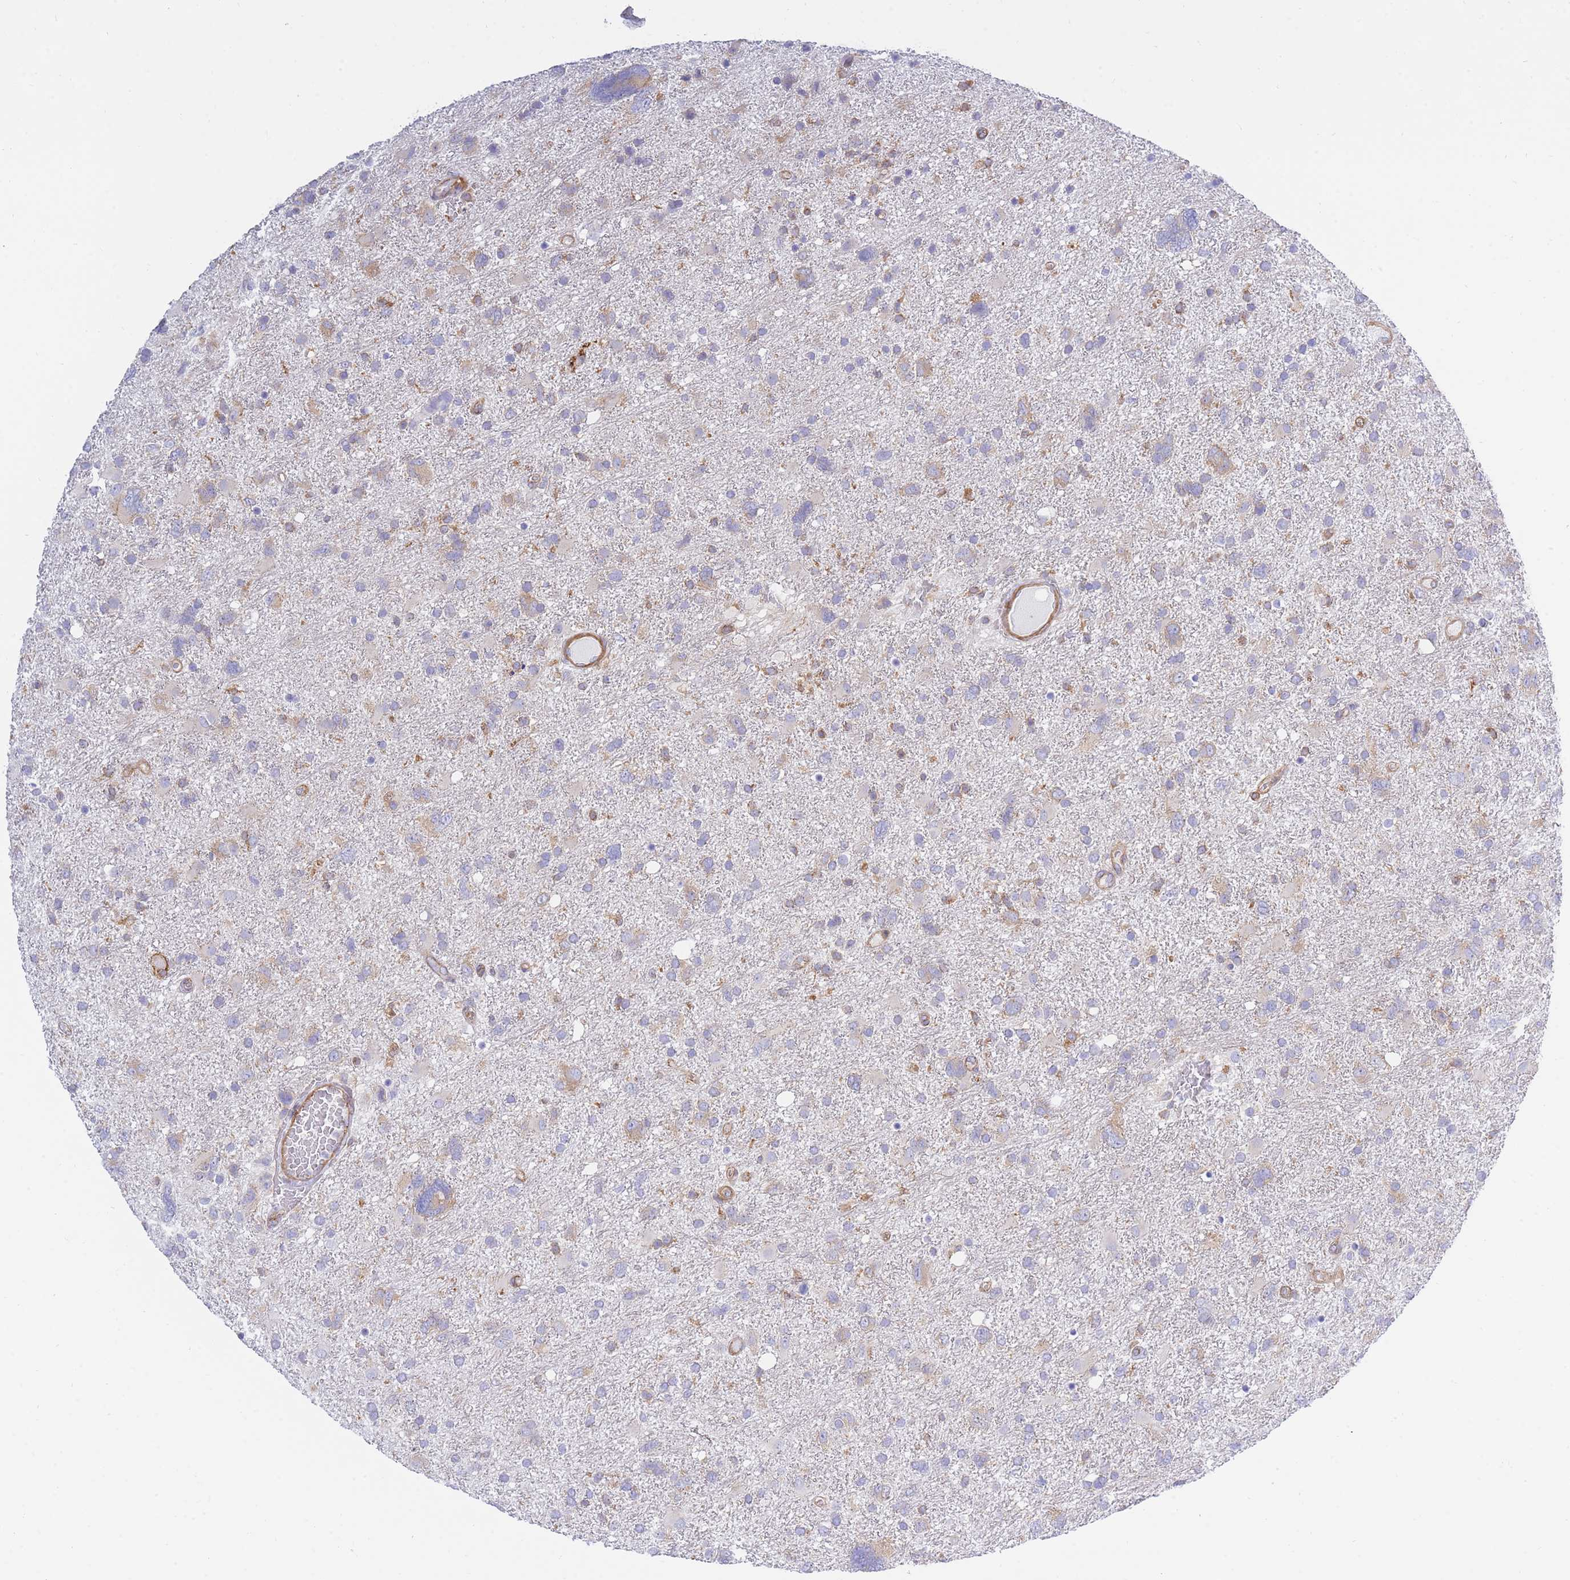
{"staining": {"intensity": "weak", "quantity": "25%-75%", "location": "cytoplasmic/membranous"}, "tissue": "glioma", "cell_type": "Tumor cells", "image_type": "cancer", "snomed": [{"axis": "morphology", "description": "Glioma, malignant, High grade"}, {"axis": "topography", "description": "Brain"}], "caption": "Immunohistochemistry (IHC) photomicrograph of malignant high-grade glioma stained for a protein (brown), which exhibits low levels of weak cytoplasmic/membranous positivity in about 25%-75% of tumor cells.", "gene": "REM1", "patient": {"sex": "male", "age": 61}}